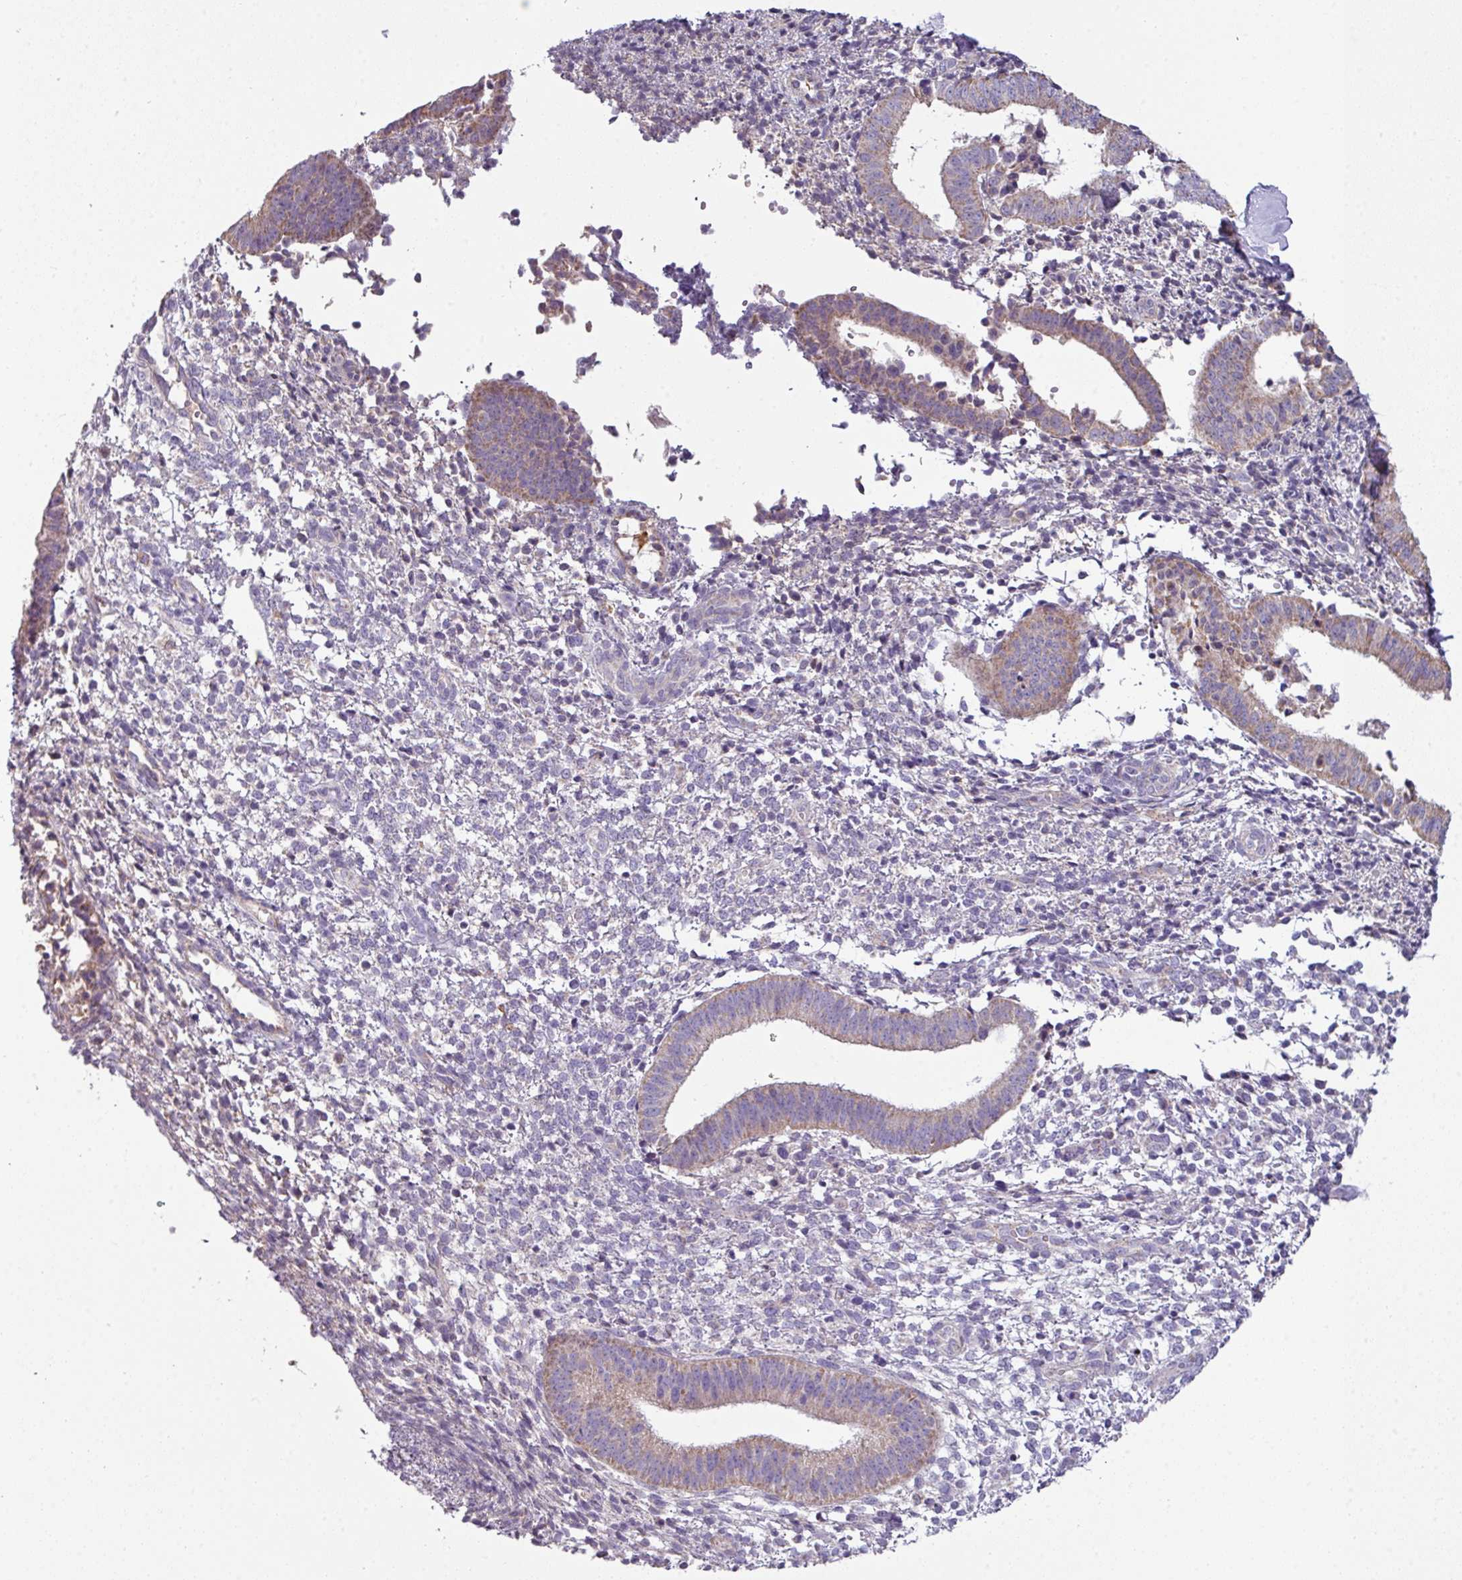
{"staining": {"intensity": "negative", "quantity": "none", "location": "none"}, "tissue": "endometrium", "cell_type": "Cells in endometrial stroma", "image_type": "normal", "snomed": [{"axis": "morphology", "description": "Normal tissue, NOS"}, {"axis": "topography", "description": "Endometrium"}], "caption": "Immunohistochemistry (IHC) image of normal human endometrium stained for a protein (brown), which displays no positivity in cells in endometrial stroma.", "gene": "LRRC9", "patient": {"sex": "female", "age": 49}}